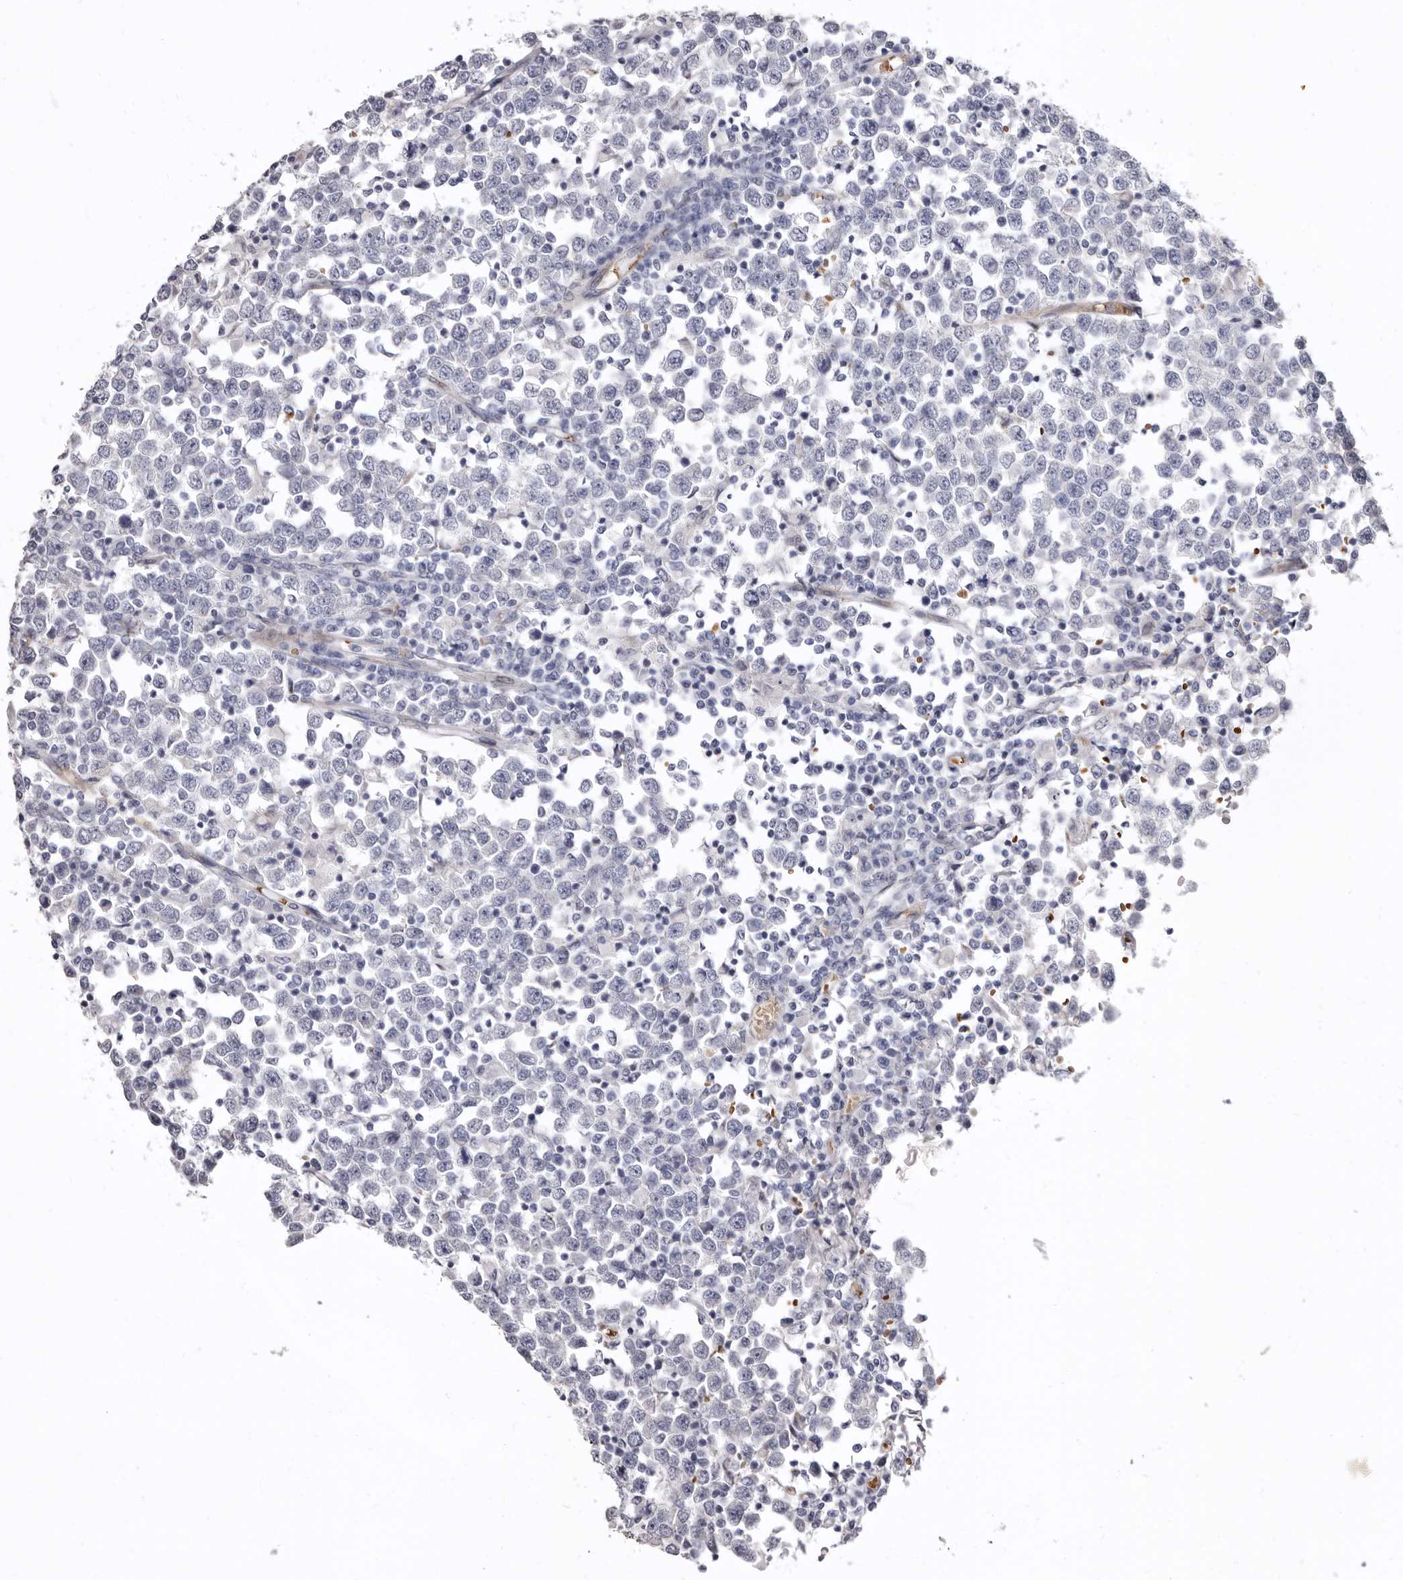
{"staining": {"intensity": "negative", "quantity": "none", "location": "none"}, "tissue": "testis cancer", "cell_type": "Tumor cells", "image_type": "cancer", "snomed": [{"axis": "morphology", "description": "Seminoma, NOS"}, {"axis": "topography", "description": "Testis"}], "caption": "A high-resolution histopathology image shows immunohistochemistry (IHC) staining of testis seminoma, which exhibits no significant expression in tumor cells.", "gene": "AIDA", "patient": {"sex": "male", "age": 65}}